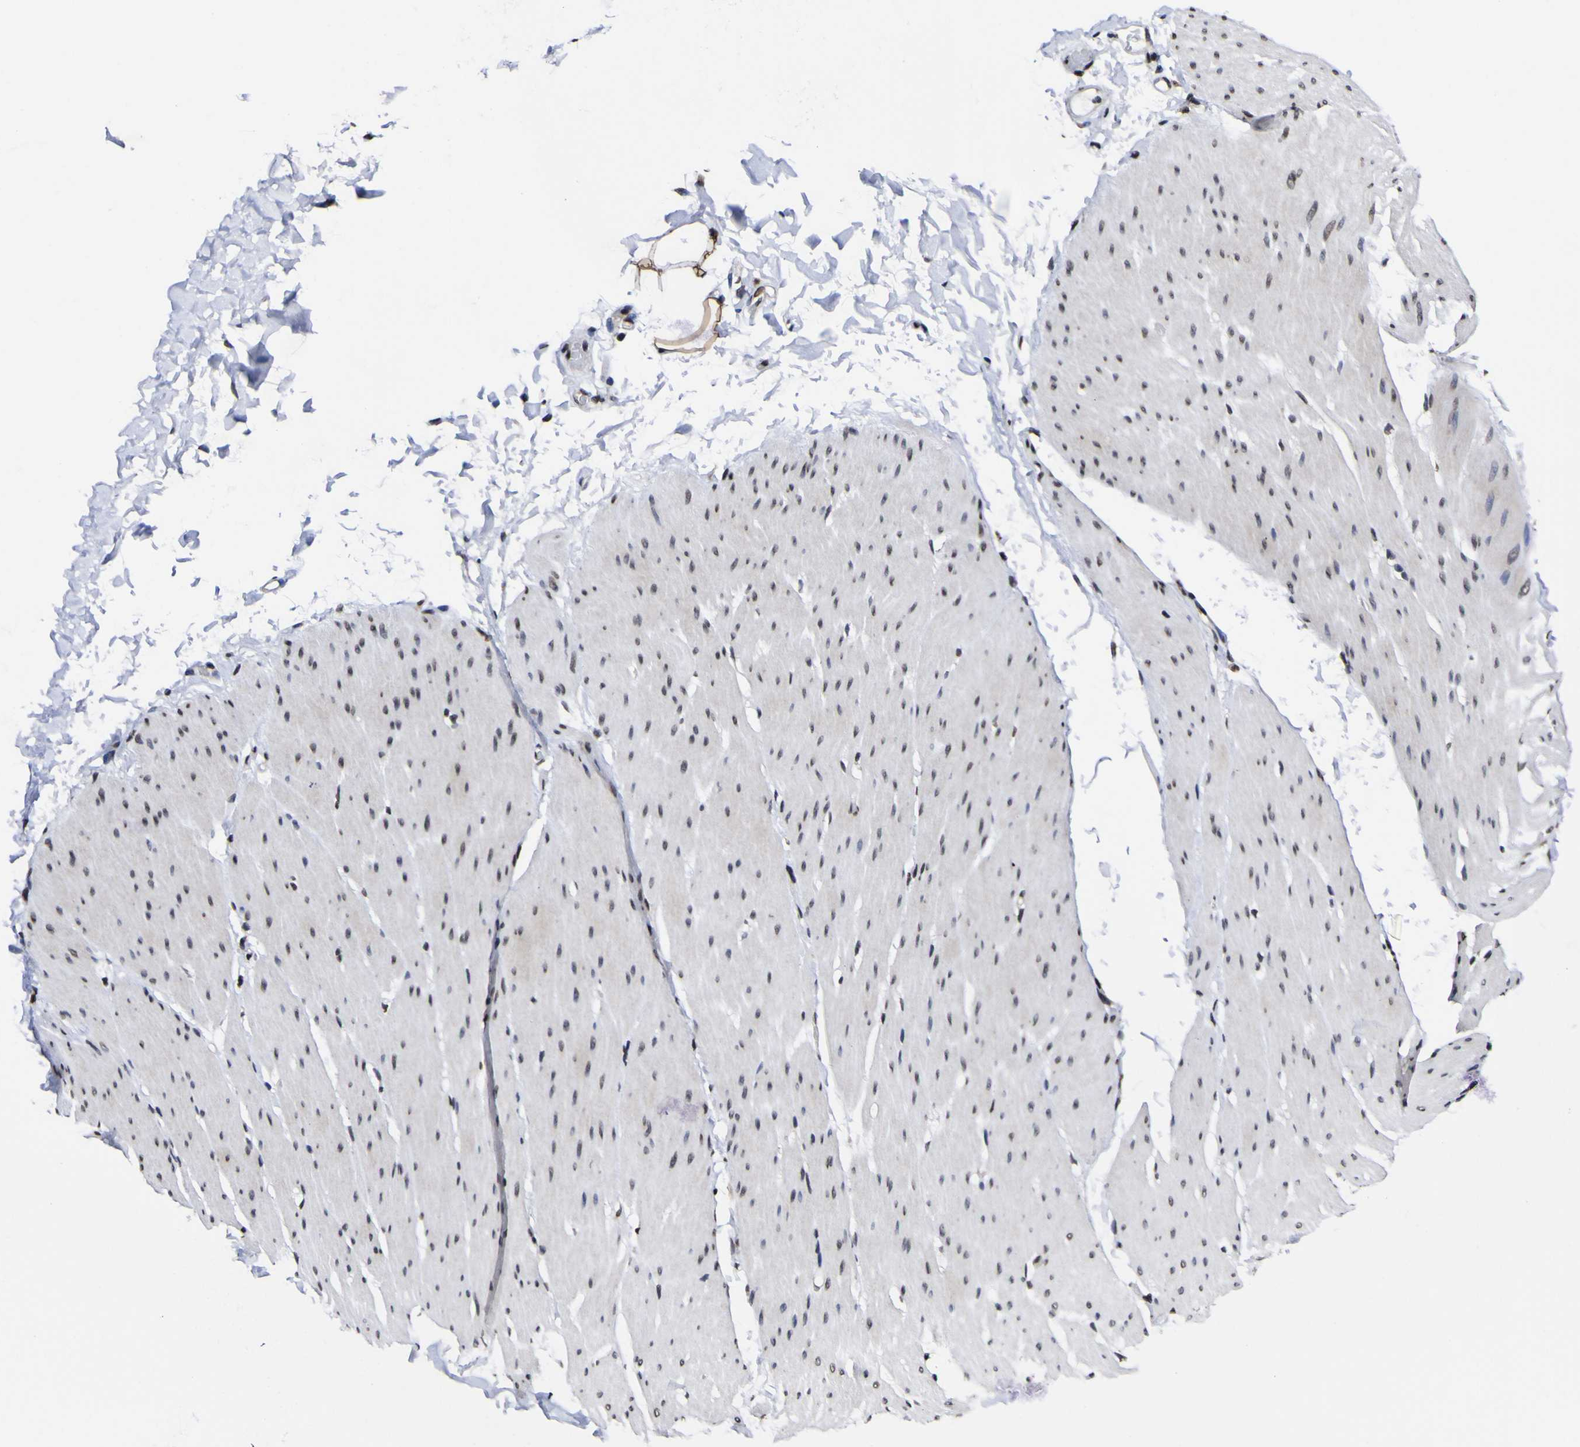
{"staining": {"intensity": "moderate", "quantity": "<25%", "location": "nuclear"}, "tissue": "smooth muscle", "cell_type": "Smooth muscle cells", "image_type": "normal", "snomed": [{"axis": "morphology", "description": "Normal tissue, NOS"}, {"axis": "topography", "description": "Smooth muscle"}, {"axis": "topography", "description": "Colon"}], "caption": "Approximately <25% of smooth muscle cells in normal human smooth muscle exhibit moderate nuclear protein expression as visualized by brown immunohistochemical staining.", "gene": "PIAS1", "patient": {"sex": "male", "age": 67}}